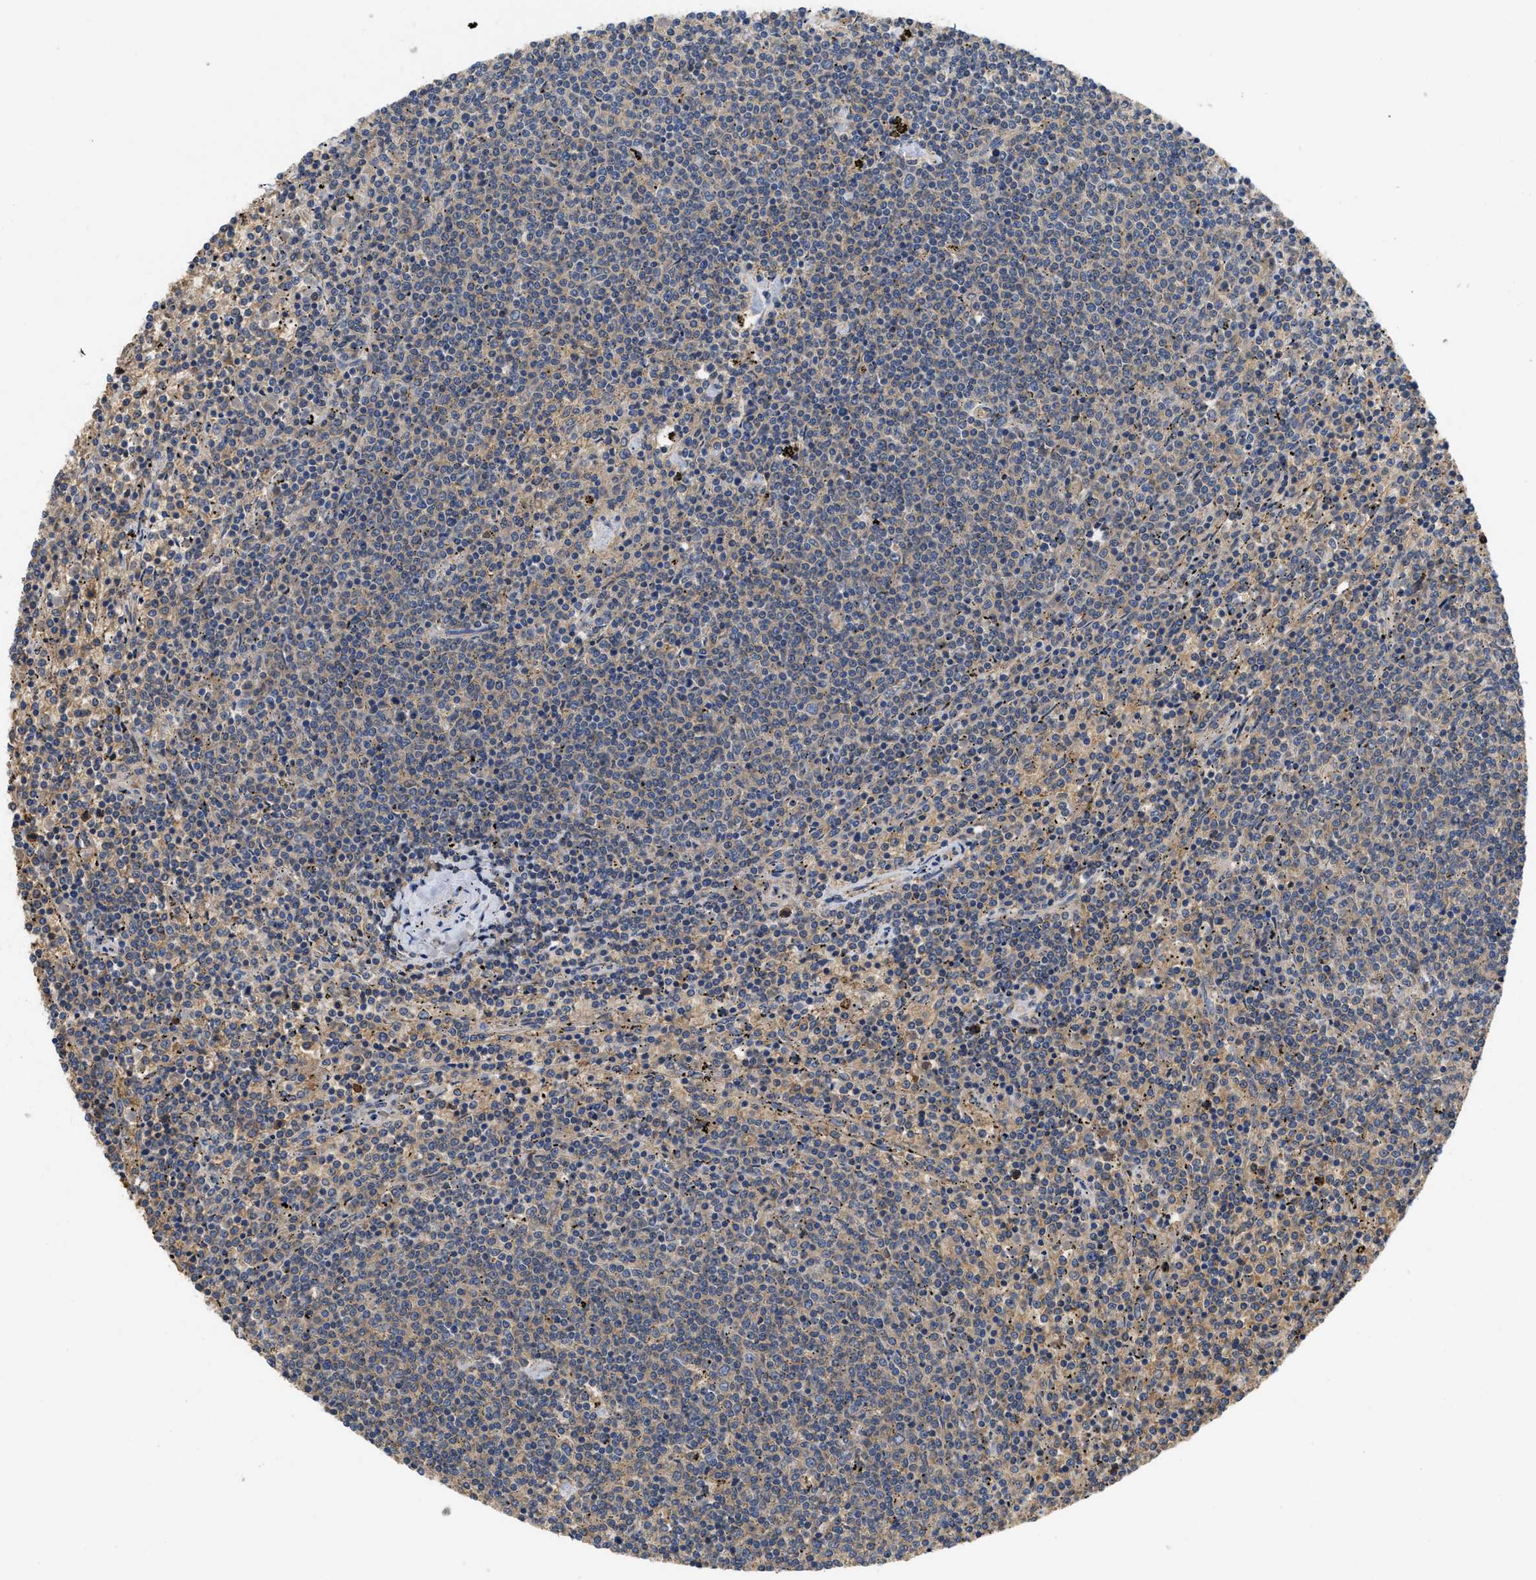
{"staining": {"intensity": "weak", "quantity": "<25%", "location": "cytoplasmic/membranous"}, "tissue": "lymphoma", "cell_type": "Tumor cells", "image_type": "cancer", "snomed": [{"axis": "morphology", "description": "Malignant lymphoma, non-Hodgkin's type, Low grade"}, {"axis": "topography", "description": "Spleen"}], "caption": "Immunohistochemical staining of human lymphoma exhibits no significant staining in tumor cells.", "gene": "RNF216", "patient": {"sex": "female", "age": 50}}